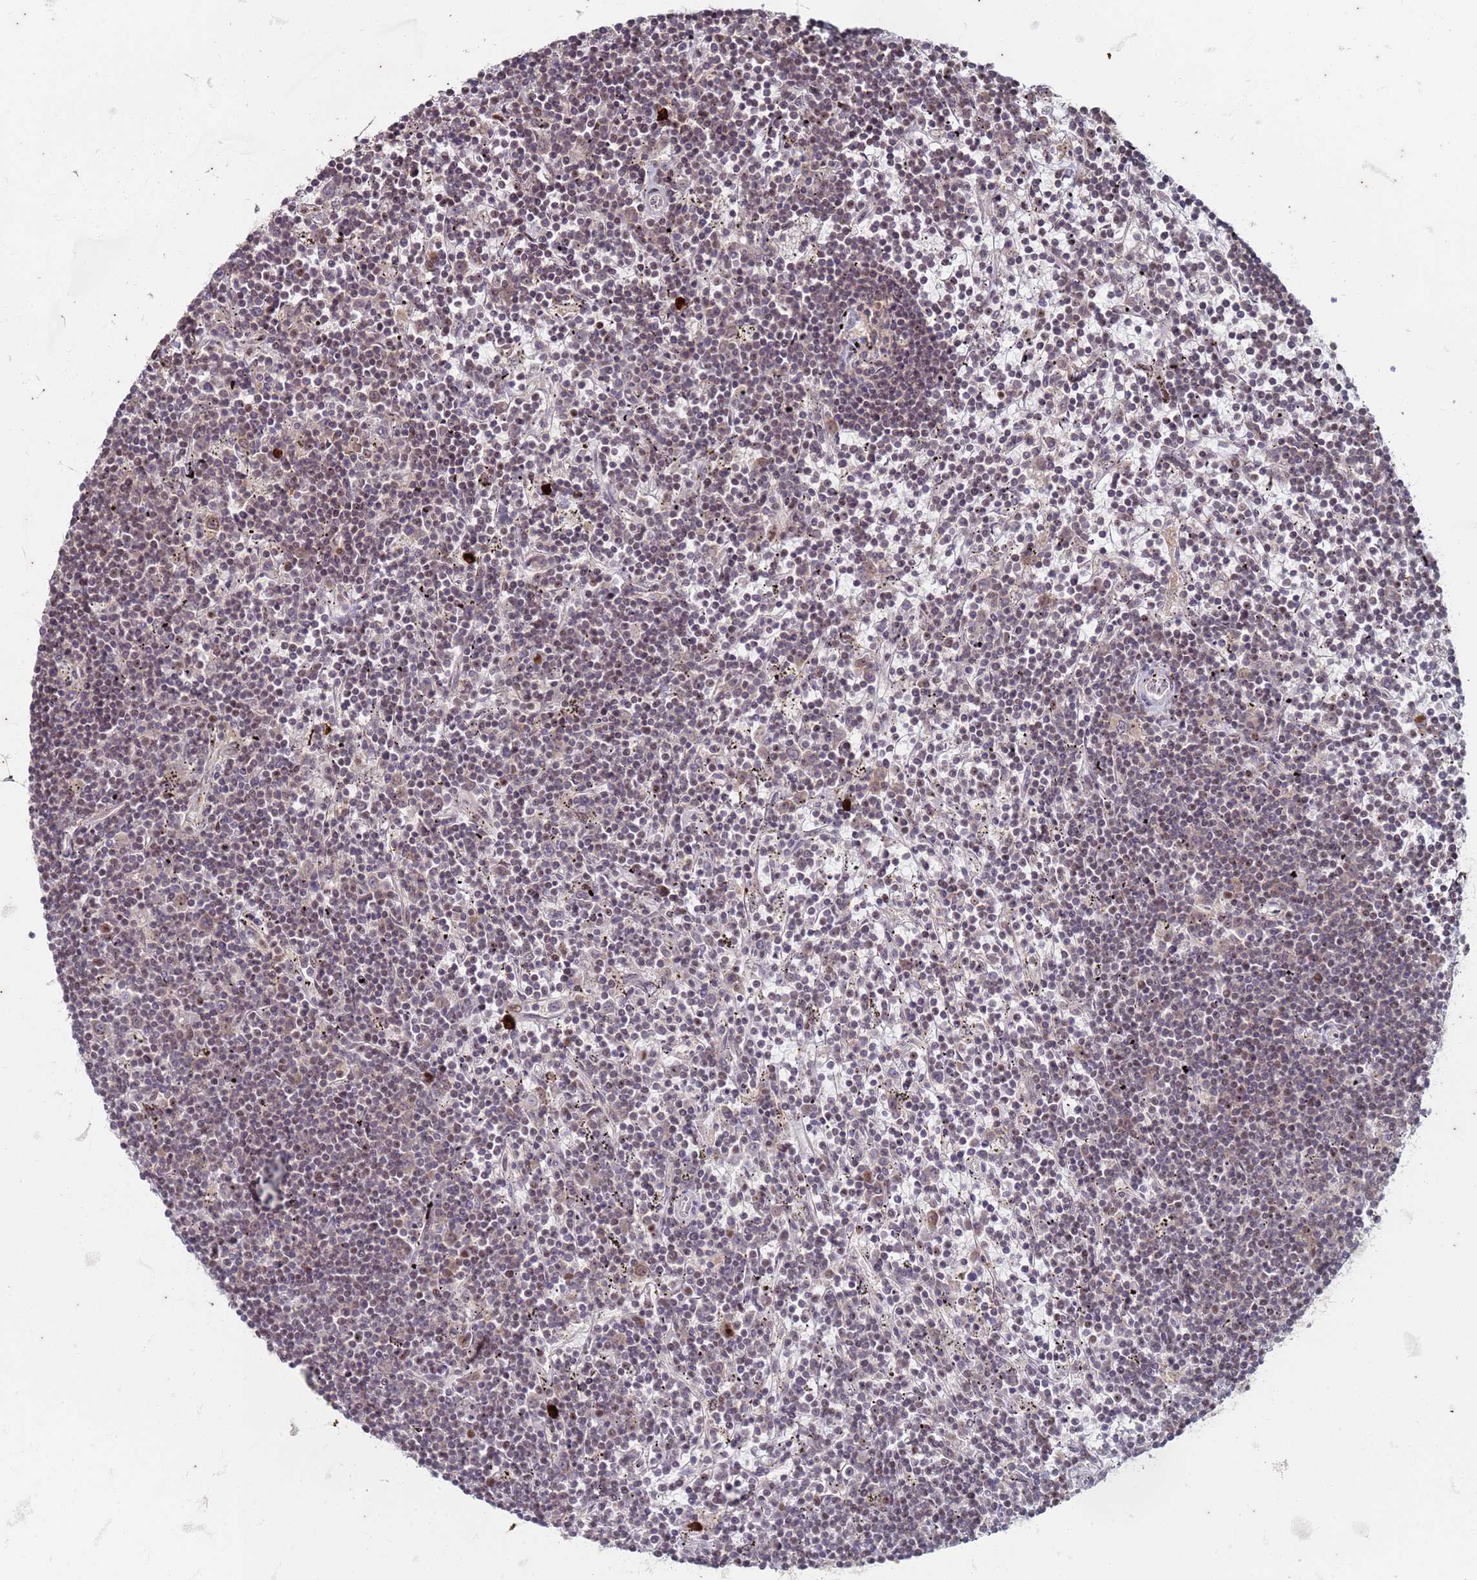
{"staining": {"intensity": "weak", "quantity": "<25%", "location": "nuclear"}, "tissue": "lymphoma", "cell_type": "Tumor cells", "image_type": "cancer", "snomed": [{"axis": "morphology", "description": "Malignant lymphoma, non-Hodgkin's type, Low grade"}, {"axis": "topography", "description": "Spleen"}], "caption": "An immunohistochemistry photomicrograph of lymphoma is shown. There is no staining in tumor cells of lymphoma.", "gene": "TRMT6", "patient": {"sex": "male", "age": 76}}